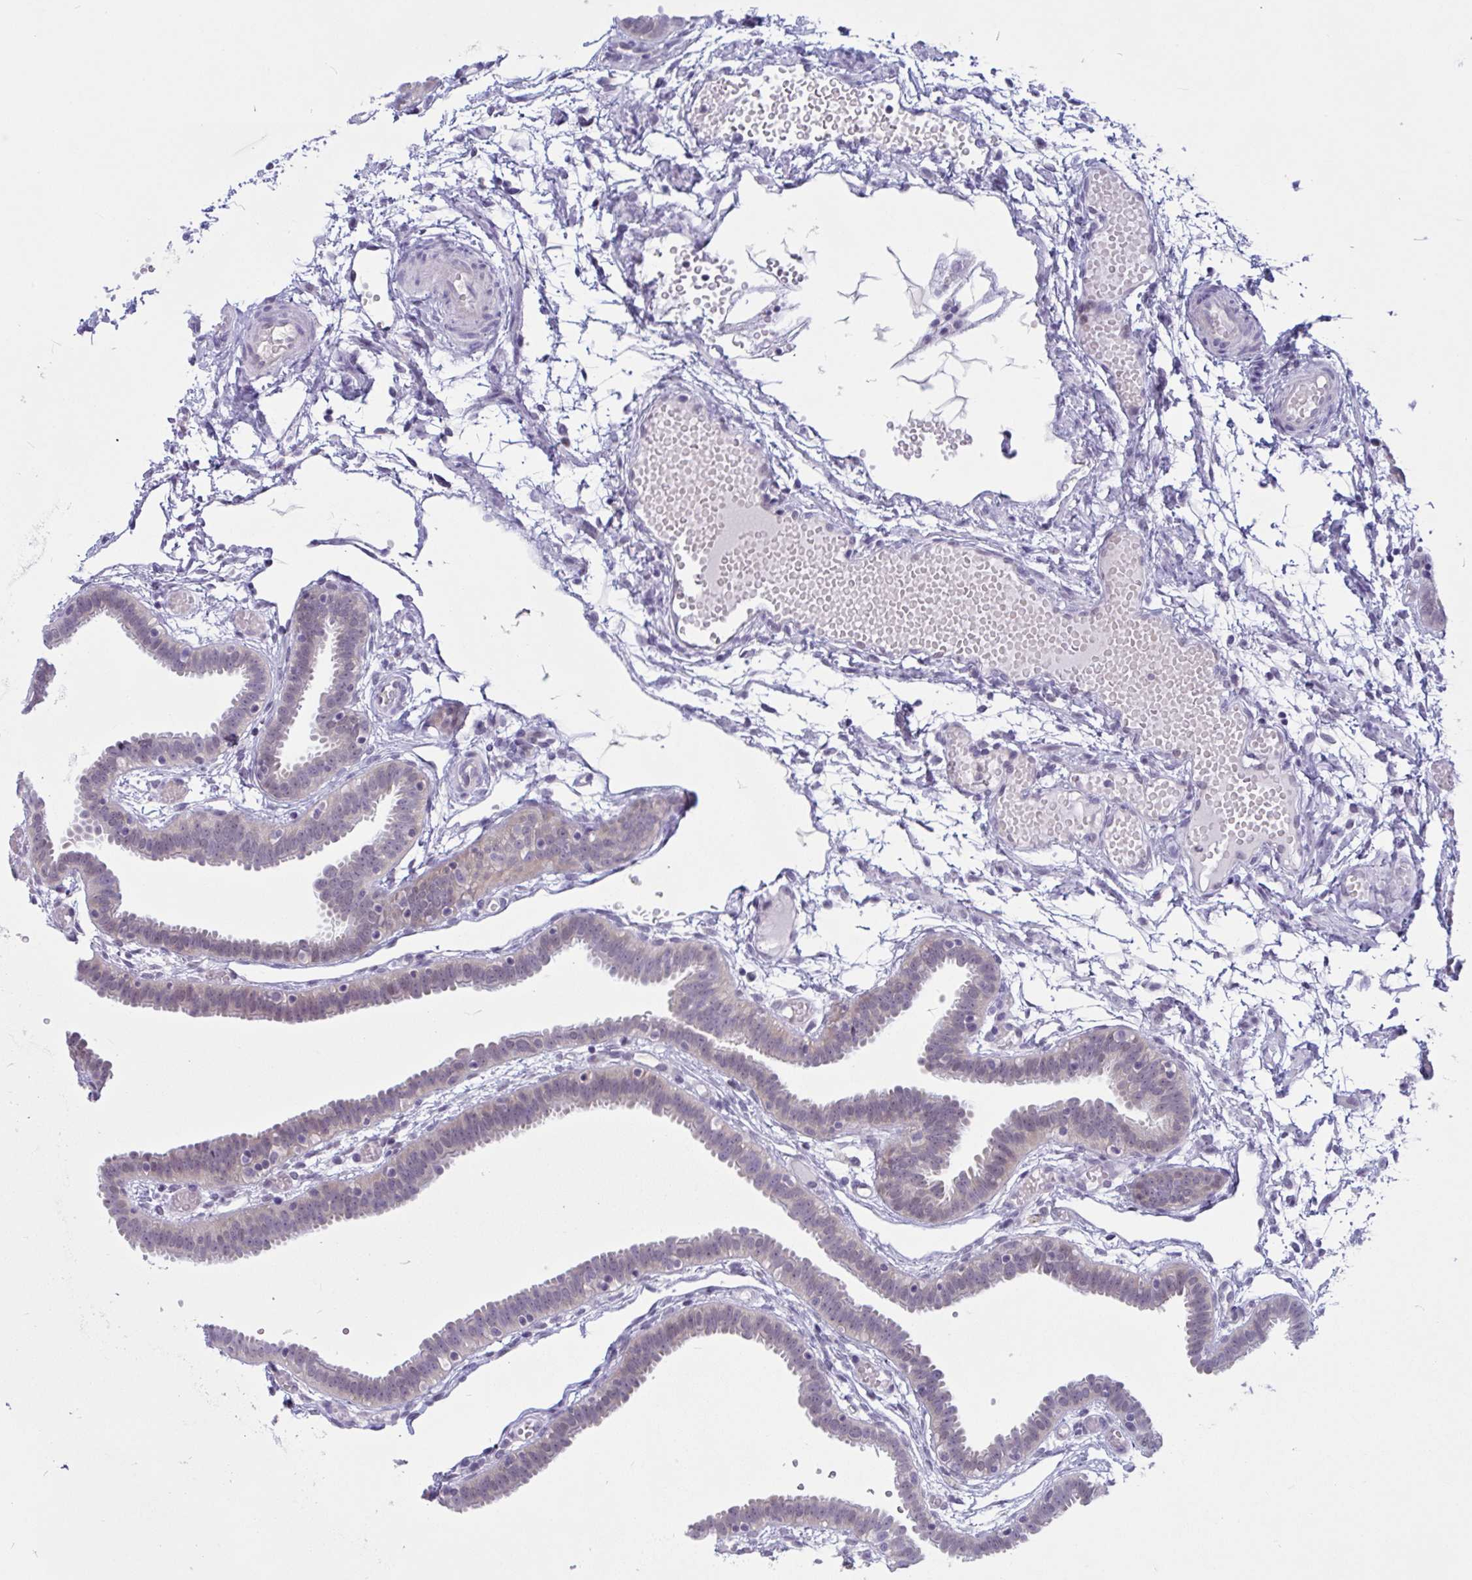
{"staining": {"intensity": "moderate", "quantity": "25%-75%", "location": "nuclear"}, "tissue": "fallopian tube", "cell_type": "Glandular cells", "image_type": "normal", "snomed": [{"axis": "morphology", "description": "Normal tissue, NOS"}, {"axis": "topography", "description": "Fallopian tube"}], "caption": "This is a photomicrograph of immunohistochemistry staining of unremarkable fallopian tube, which shows moderate expression in the nuclear of glandular cells.", "gene": "TSN", "patient": {"sex": "female", "age": 37}}